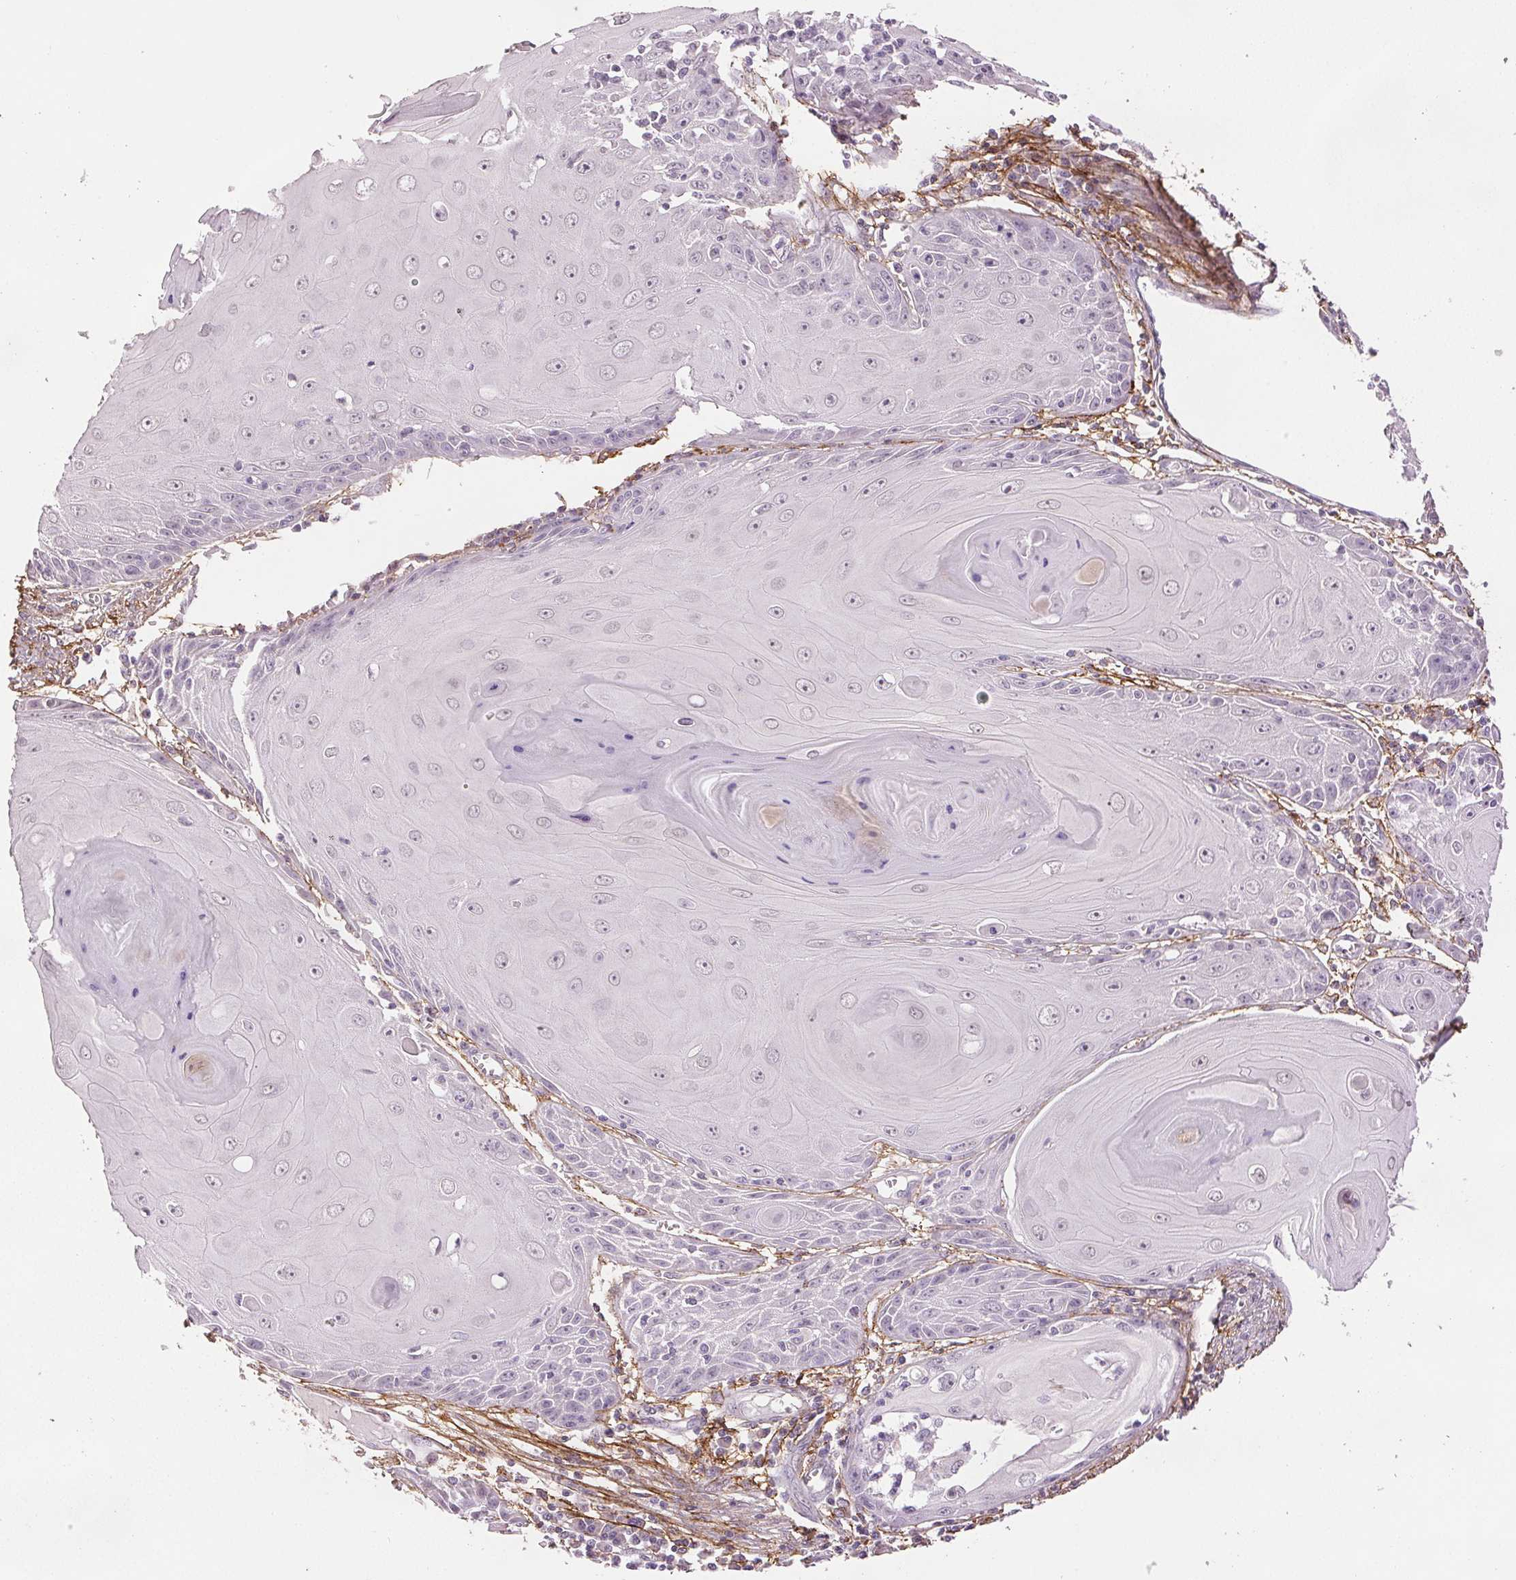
{"staining": {"intensity": "negative", "quantity": "none", "location": "none"}, "tissue": "skin cancer", "cell_type": "Tumor cells", "image_type": "cancer", "snomed": [{"axis": "morphology", "description": "Squamous cell carcinoma, NOS"}, {"axis": "topography", "description": "Skin"}, {"axis": "topography", "description": "Vulva"}], "caption": "Image shows no significant protein positivity in tumor cells of squamous cell carcinoma (skin).", "gene": "FBN1", "patient": {"sex": "female", "age": 85}}